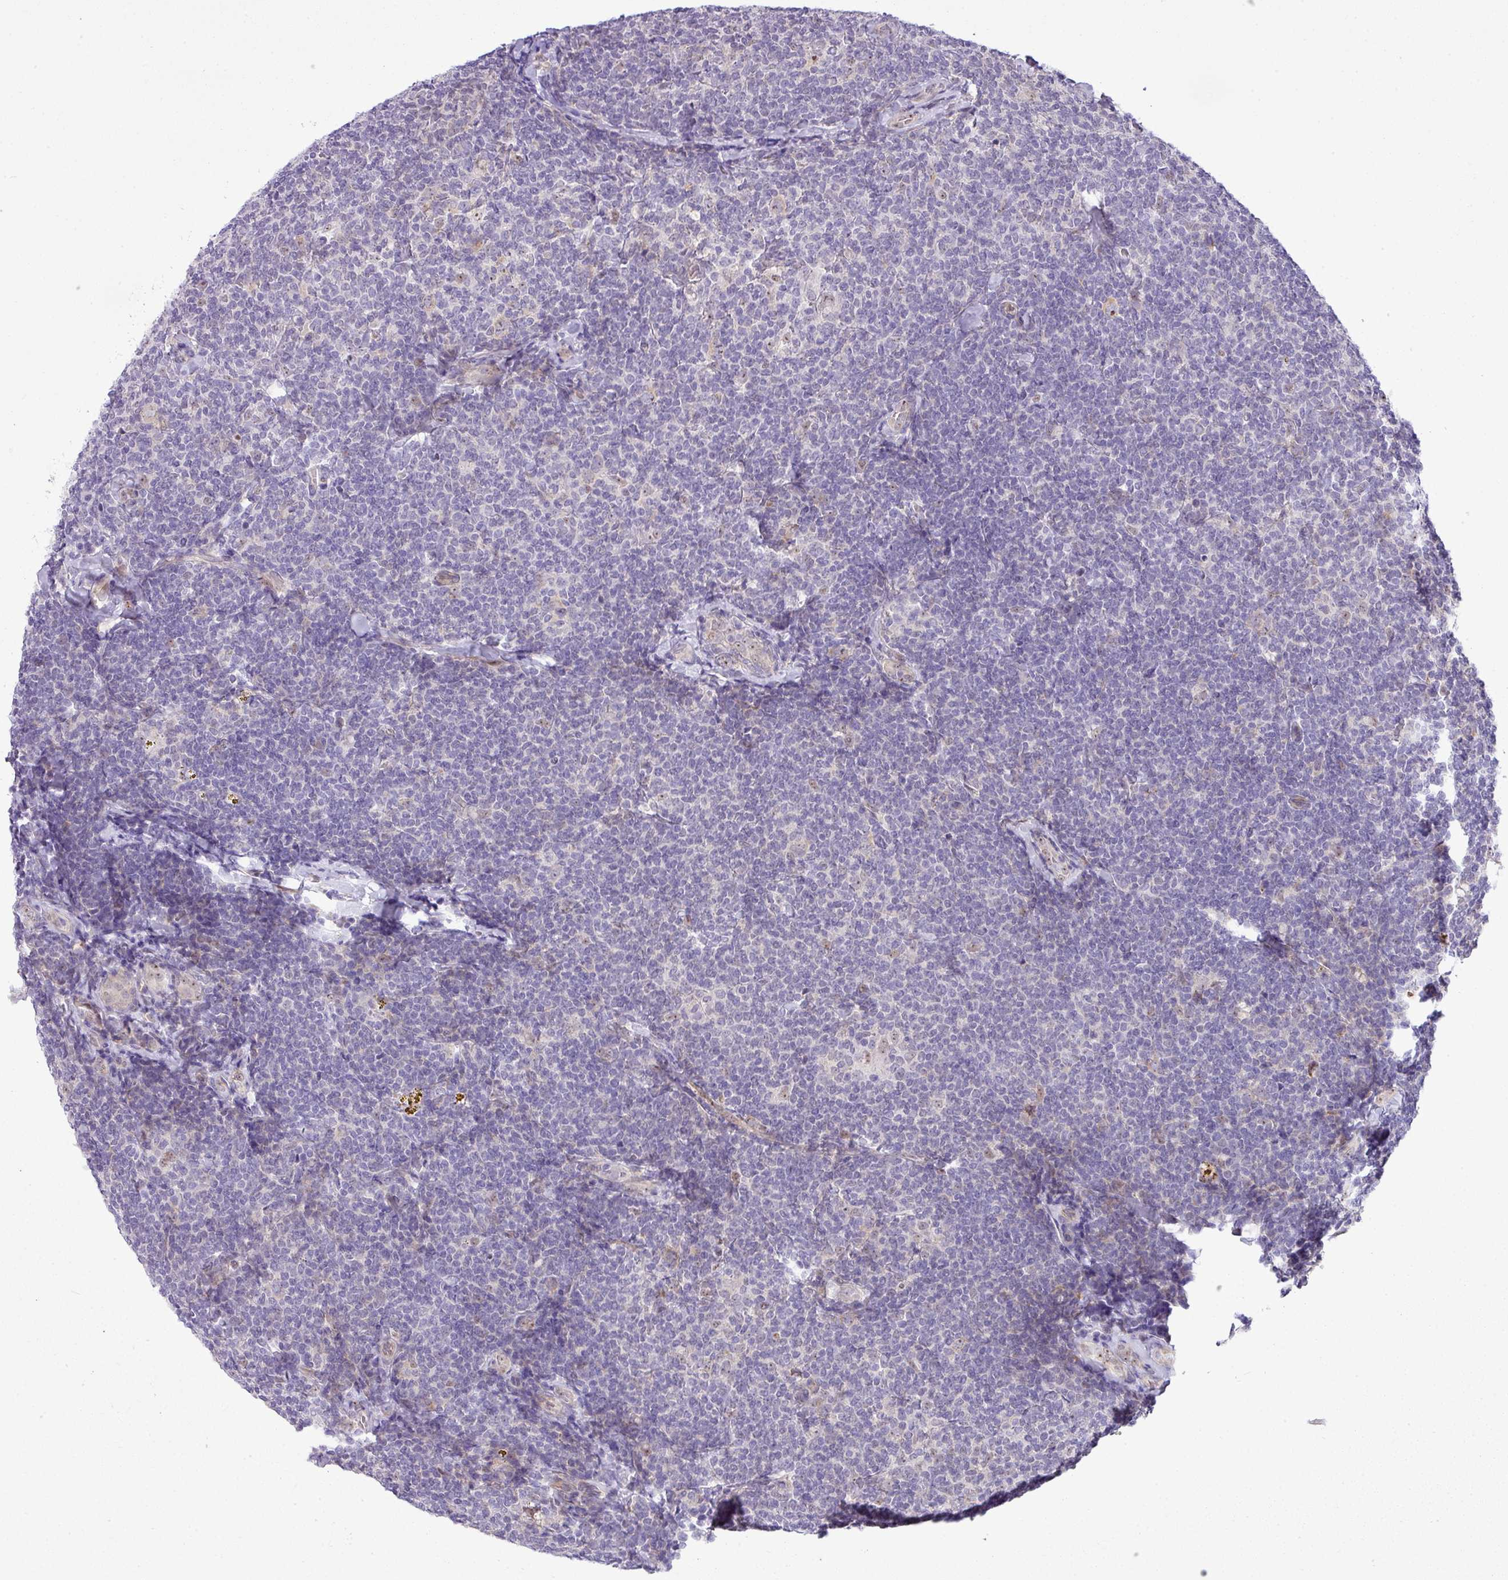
{"staining": {"intensity": "negative", "quantity": "none", "location": "none"}, "tissue": "lymphoma", "cell_type": "Tumor cells", "image_type": "cancer", "snomed": [{"axis": "morphology", "description": "Malignant lymphoma, non-Hodgkin's type, Low grade"}, {"axis": "topography", "description": "Lymph node"}], "caption": "A photomicrograph of lymphoma stained for a protein exhibits no brown staining in tumor cells.", "gene": "MAK16", "patient": {"sex": "female", "age": 56}}